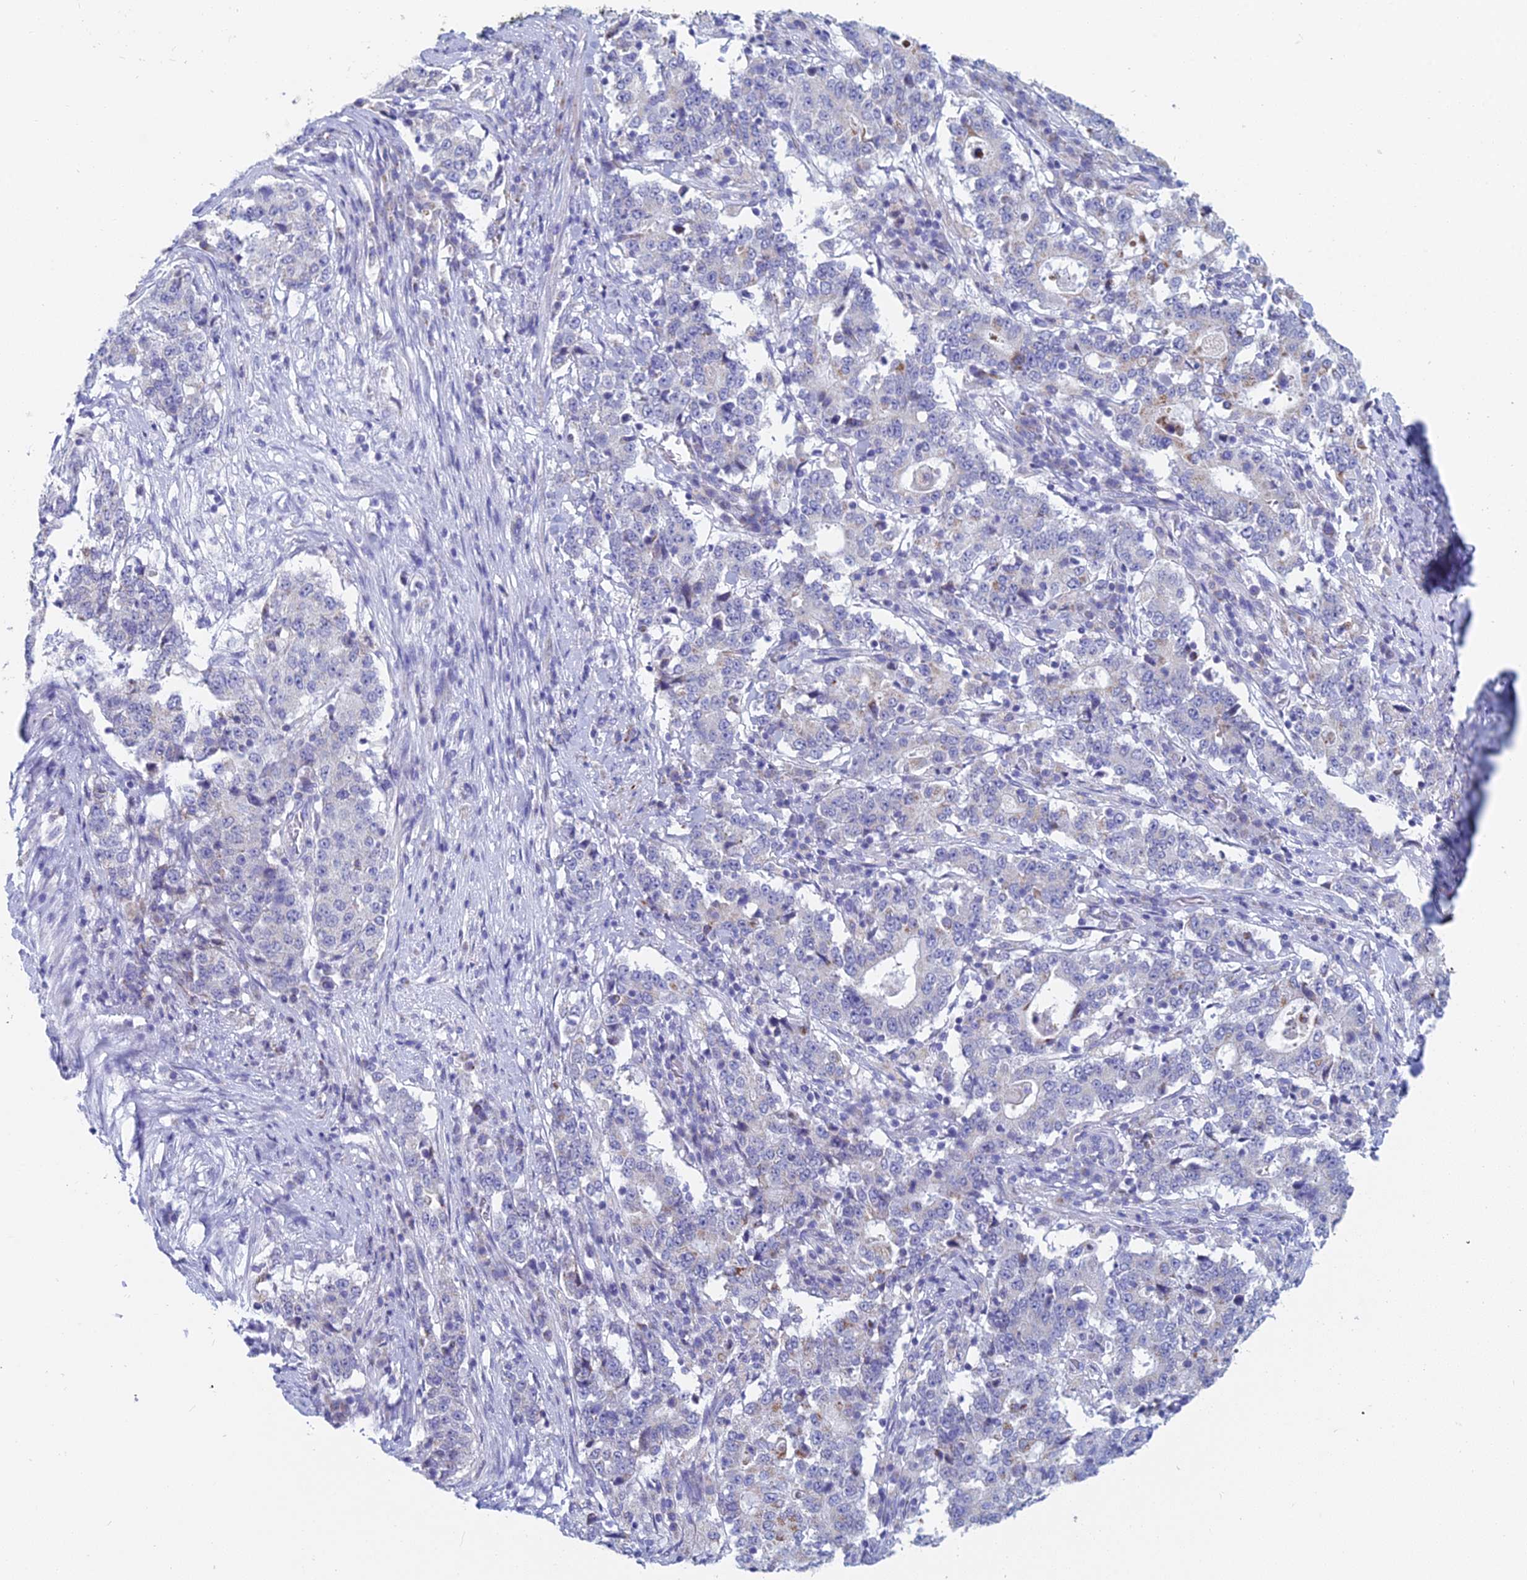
{"staining": {"intensity": "weak", "quantity": "<25%", "location": "cytoplasmic/membranous"}, "tissue": "stomach cancer", "cell_type": "Tumor cells", "image_type": "cancer", "snomed": [{"axis": "morphology", "description": "Adenocarcinoma, NOS"}, {"axis": "topography", "description": "Stomach"}], "caption": "DAB (3,3'-diaminobenzidine) immunohistochemical staining of adenocarcinoma (stomach) reveals no significant positivity in tumor cells.", "gene": "ACSM1", "patient": {"sex": "male", "age": 59}}